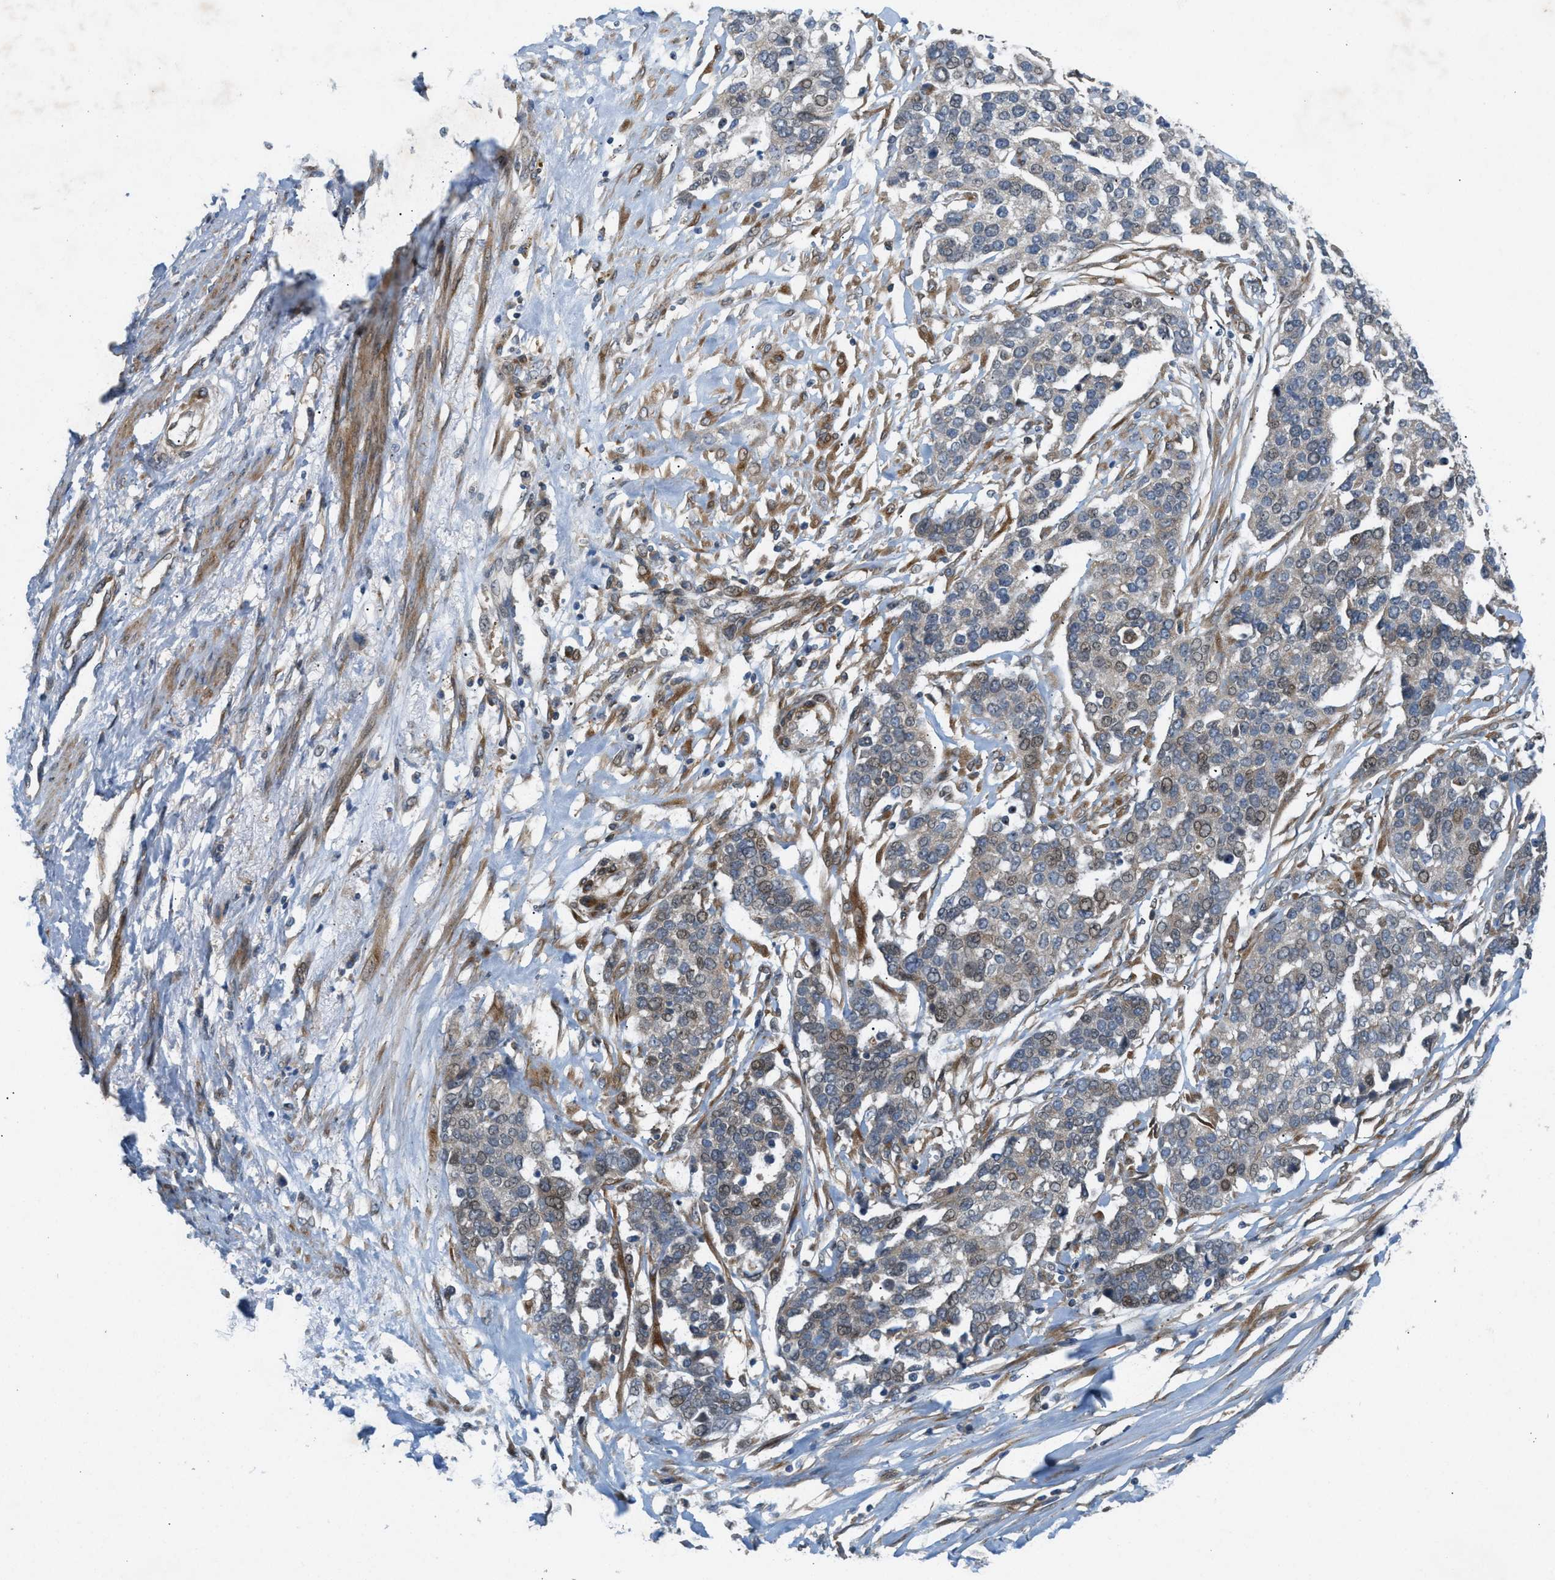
{"staining": {"intensity": "weak", "quantity": "<25%", "location": "cytoplasmic/membranous"}, "tissue": "ovarian cancer", "cell_type": "Tumor cells", "image_type": "cancer", "snomed": [{"axis": "morphology", "description": "Cystadenocarcinoma, serous, NOS"}, {"axis": "topography", "description": "Ovary"}], "caption": "Tumor cells show no significant positivity in ovarian serous cystadenocarcinoma. (DAB immunohistochemistry visualized using brightfield microscopy, high magnification).", "gene": "CYB5D1", "patient": {"sex": "female", "age": 44}}